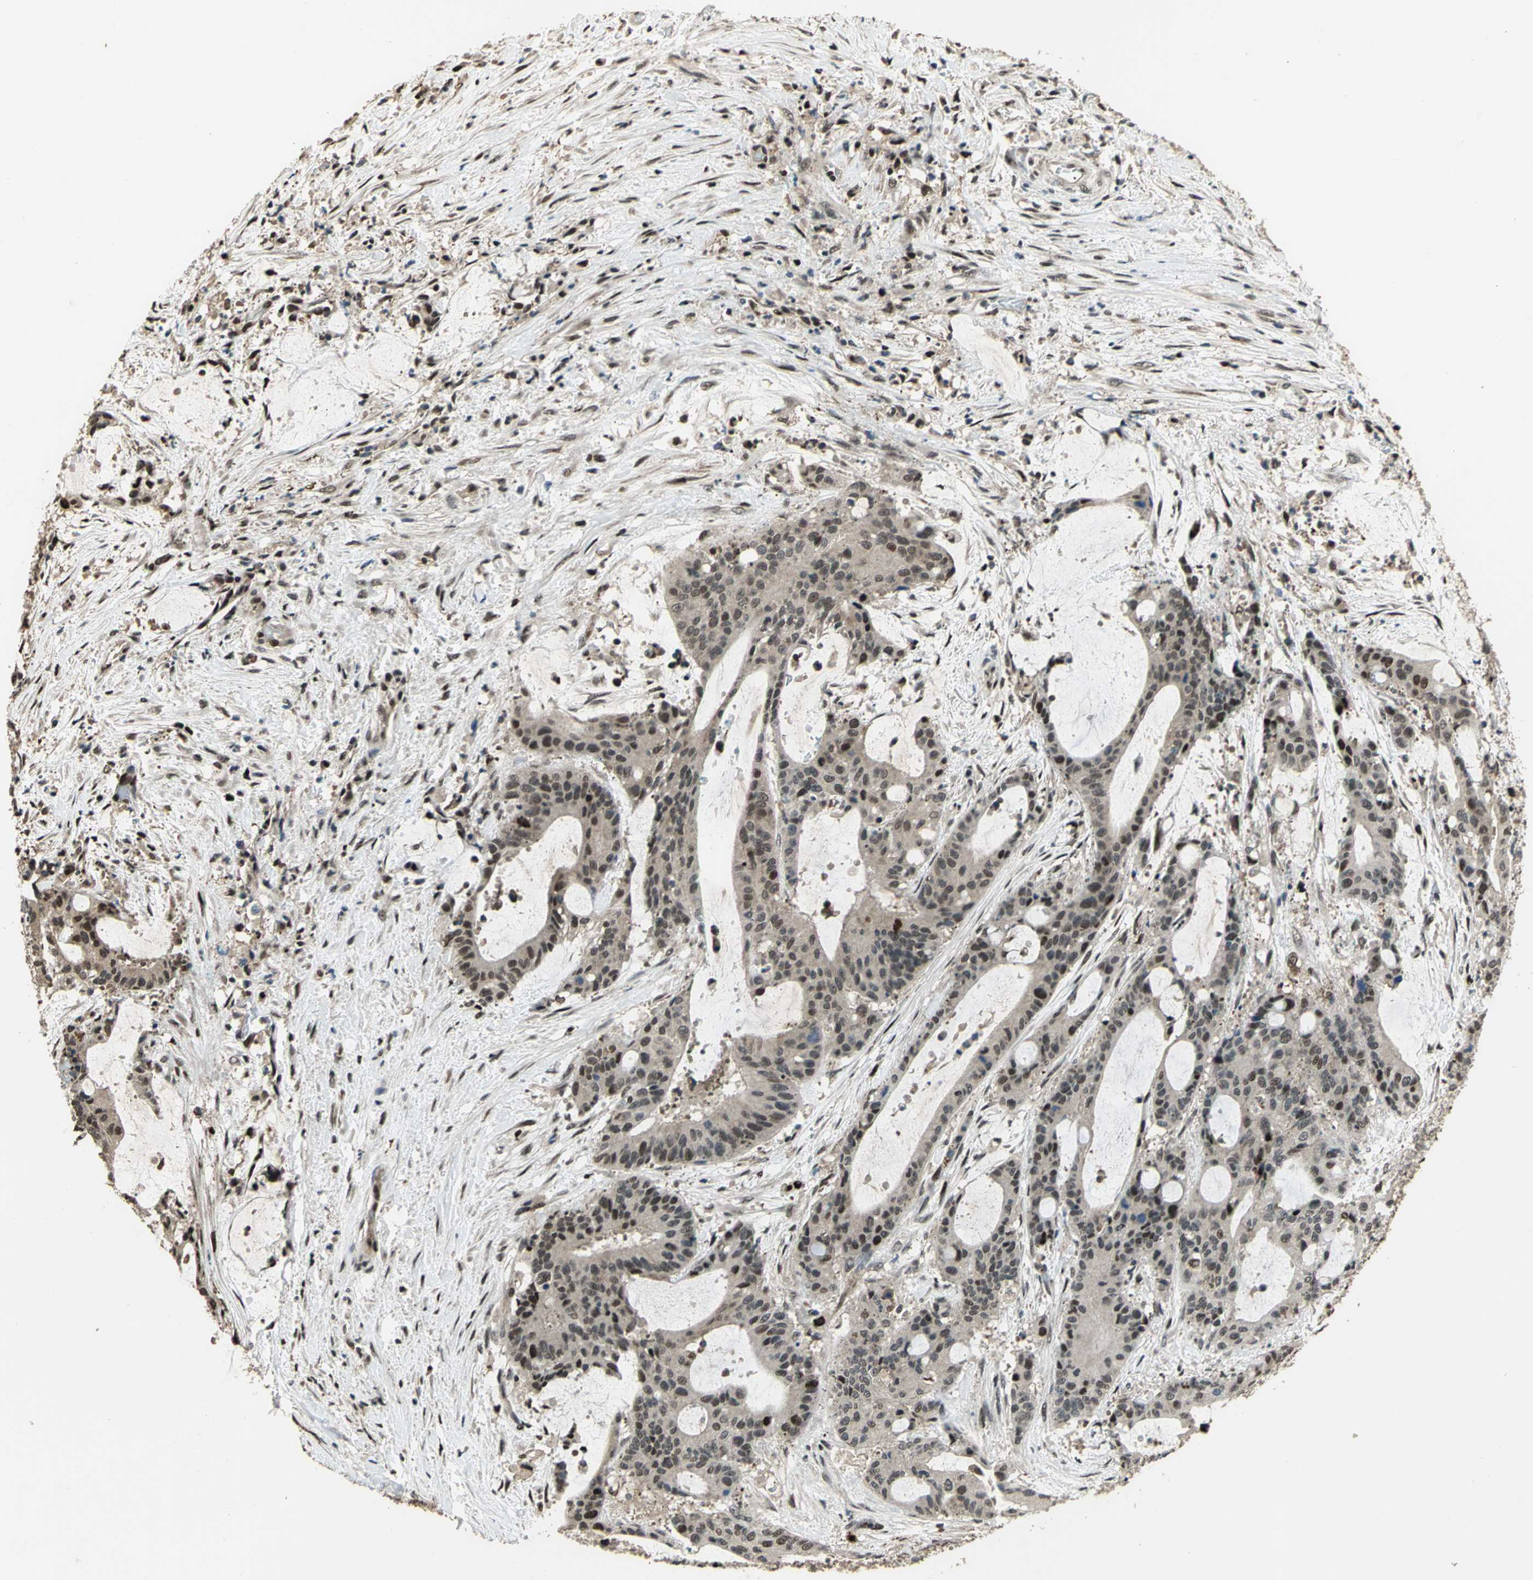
{"staining": {"intensity": "moderate", "quantity": "25%-75%", "location": "cytoplasmic/membranous,nuclear"}, "tissue": "liver cancer", "cell_type": "Tumor cells", "image_type": "cancer", "snomed": [{"axis": "morphology", "description": "Cholangiocarcinoma"}, {"axis": "topography", "description": "Liver"}], "caption": "Immunohistochemical staining of cholangiocarcinoma (liver) demonstrates medium levels of moderate cytoplasmic/membranous and nuclear positivity in about 25%-75% of tumor cells.", "gene": "MIS18BP1", "patient": {"sex": "female", "age": 73}}